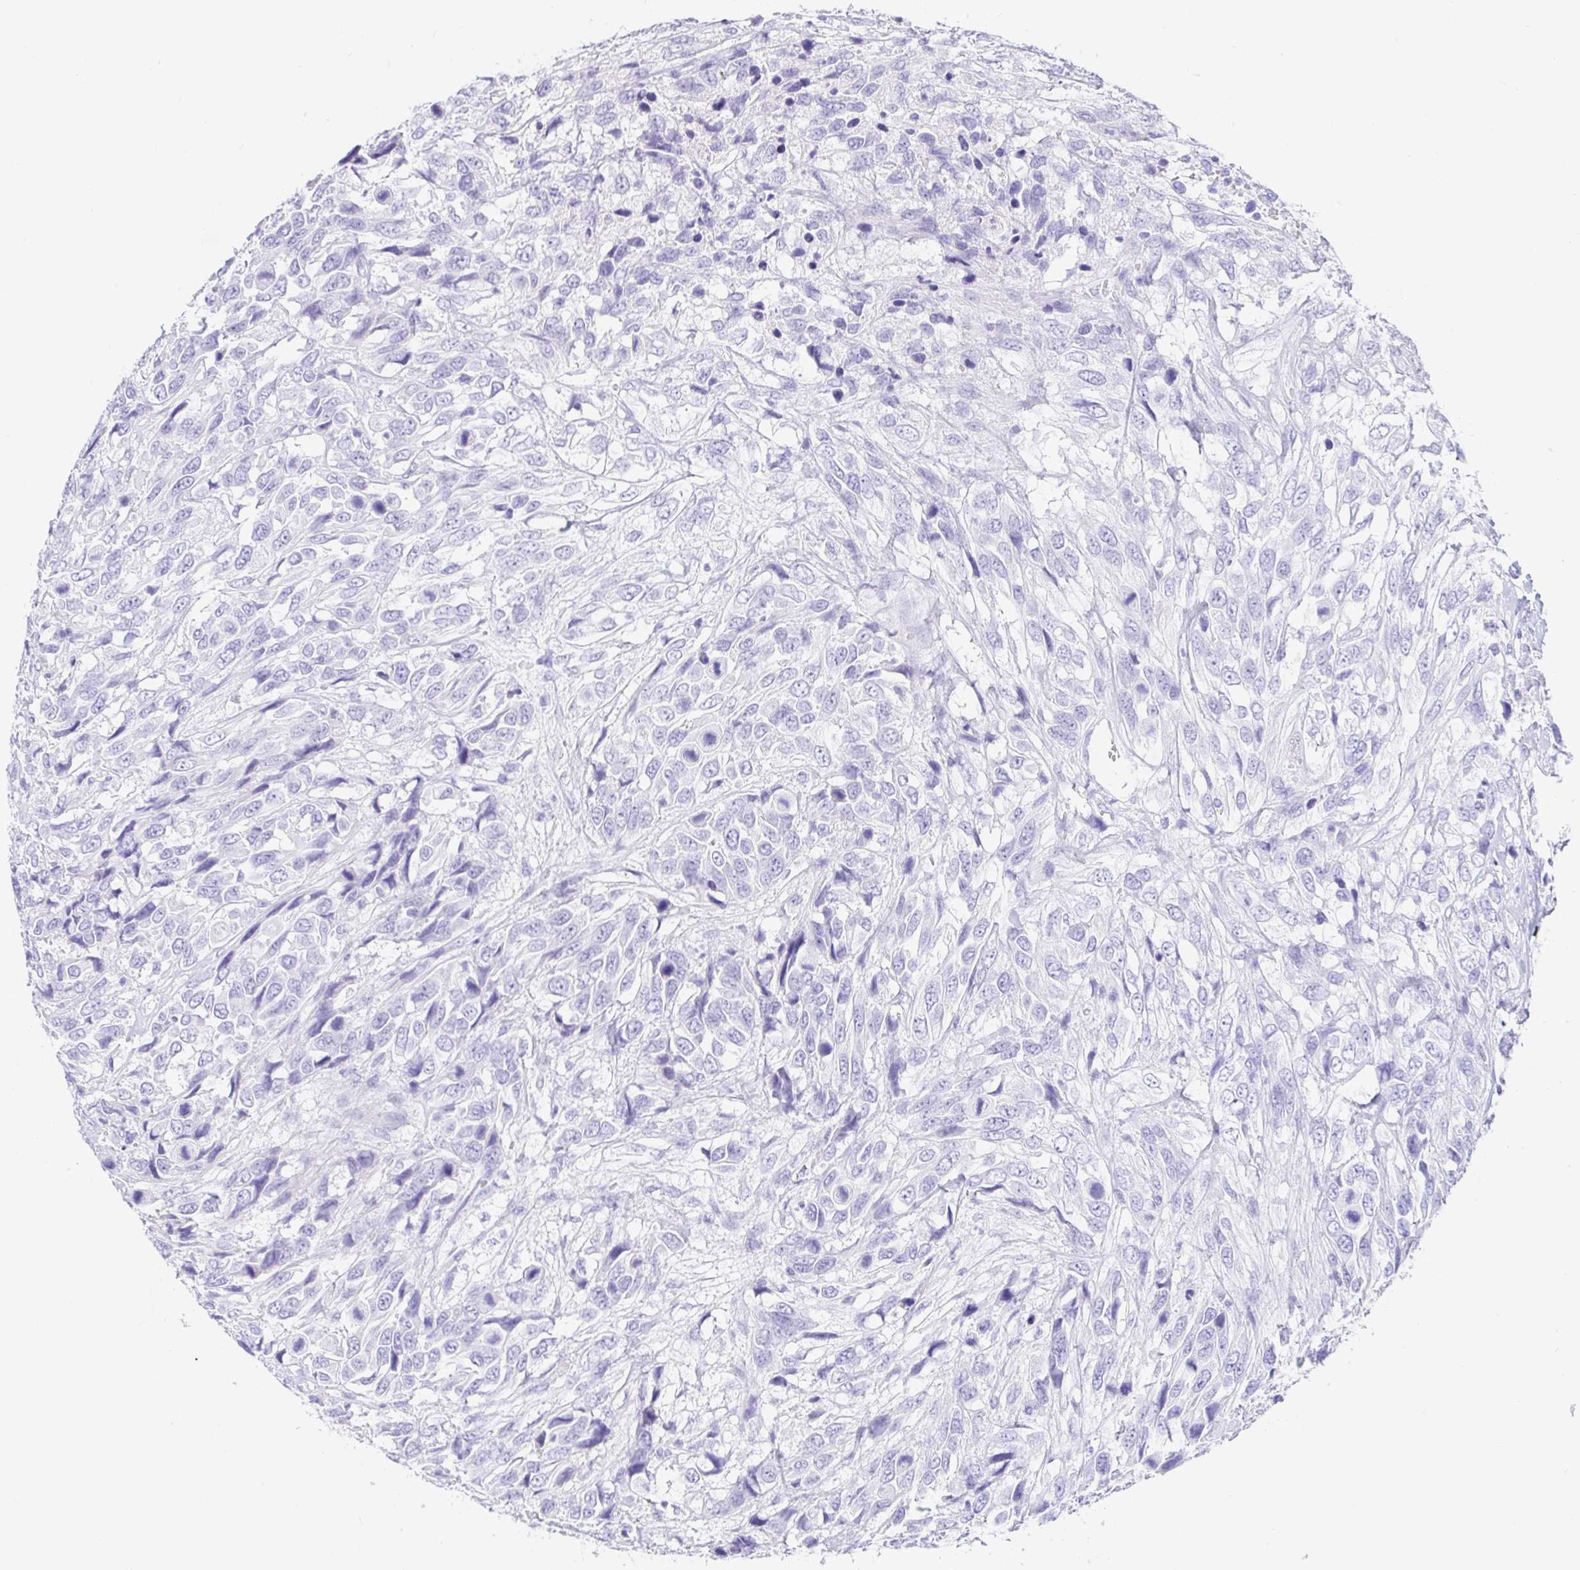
{"staining": {"intensity": "negative", "quantity": "none", "location": "none"}, "tissue": "urothelial cancer", "cell_type": "Tumor cells", "image_type": "cancer", "snomed": [{"axis": "morphology", "description": "Urothelial carcinoma, High grade"}, {"axis": "topography", "description": "Urinary bladder"}], "caption": "The histopathology image exhibits no staining of tumor cells in high-grade urothelial carcinoma.", "gene": "PAX8", "patient": {"sex": "female", "age": 70}}